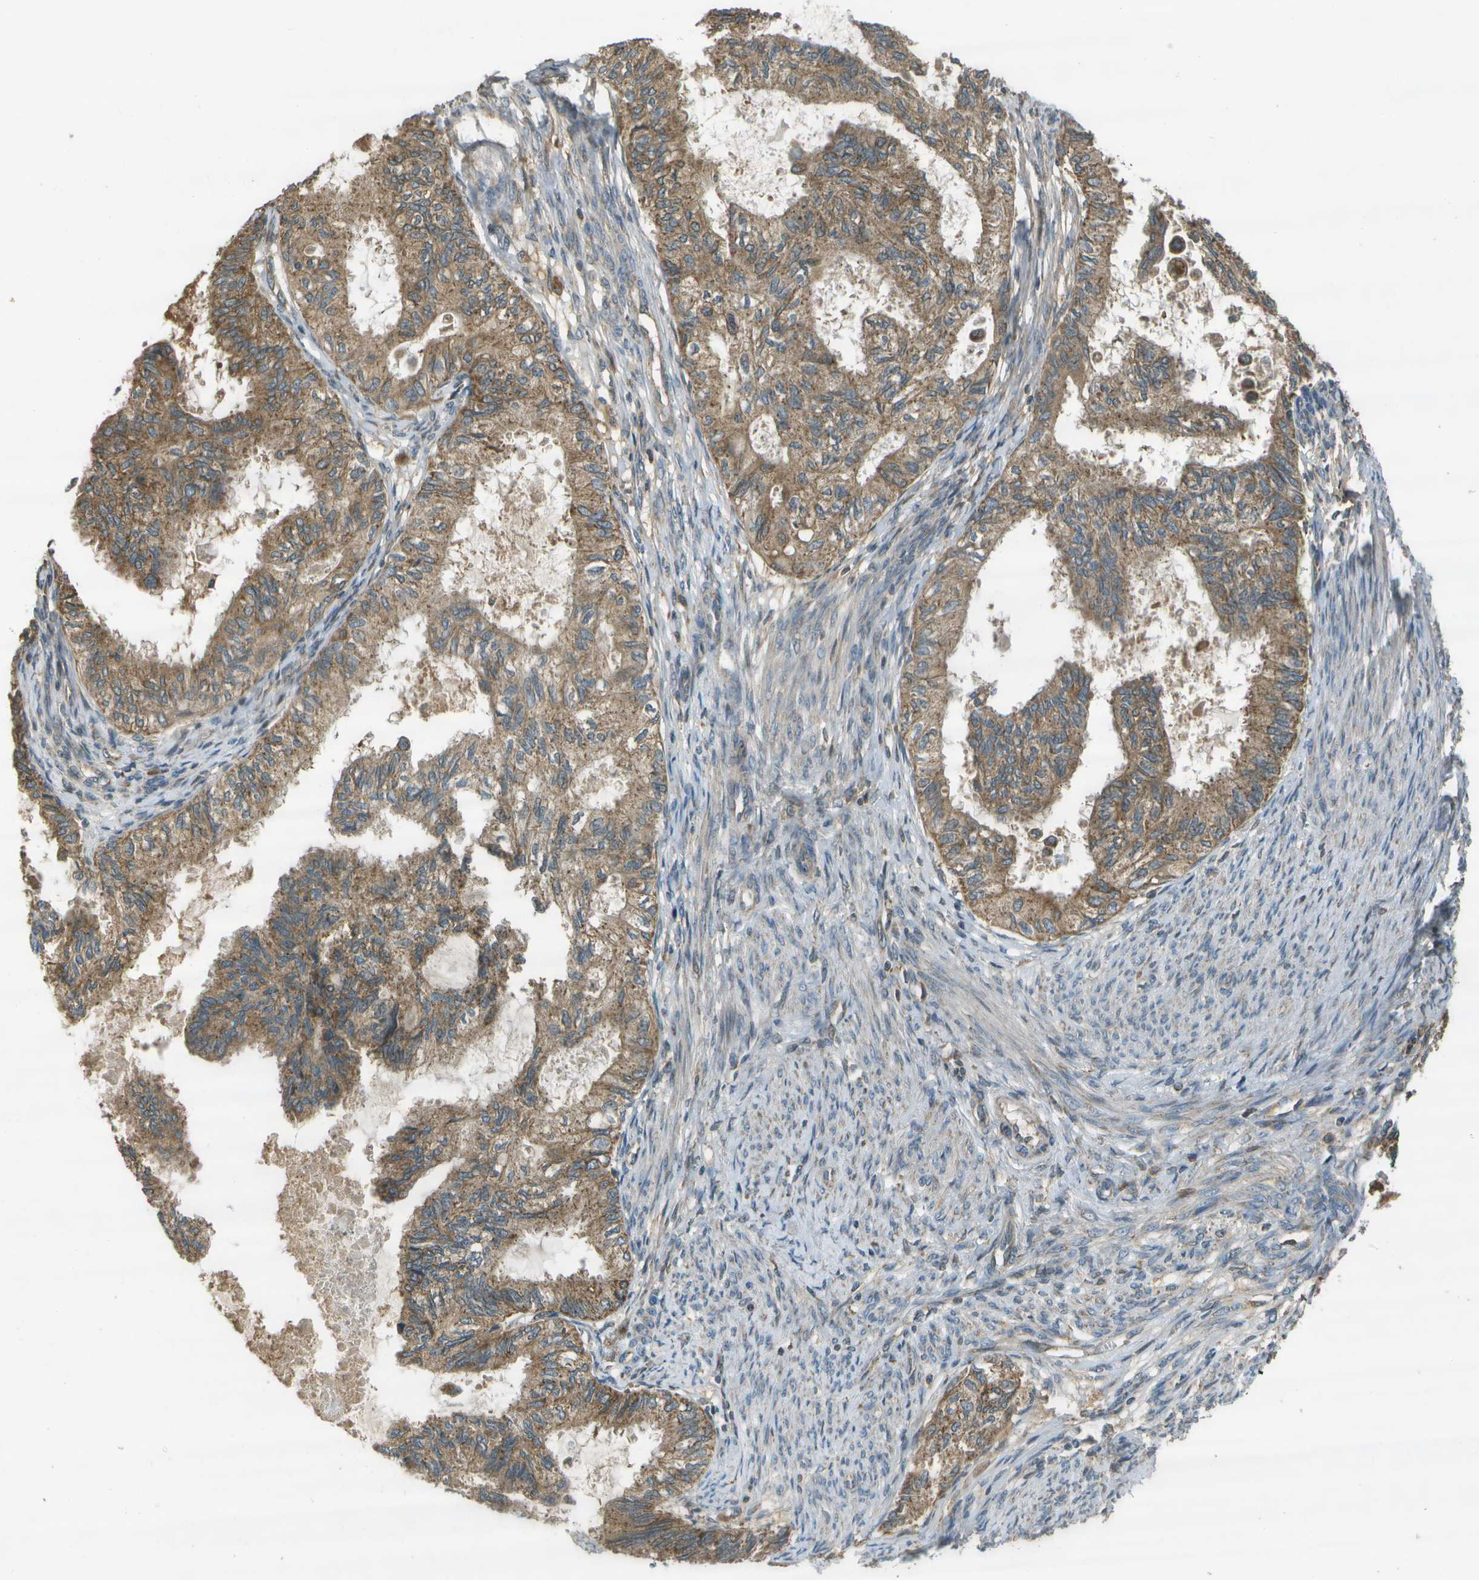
{"staining": {"intensity": "moderate", "quantity": ">75%", "location": "cytoplasmic/membranous"}, "tissue": "cervical cancer", "cell_type": "Tumor cells", "image_type": "cancer", "snomed": [{"axis": "morphology", "description": "Normal tissue, NOS"}, {"axis": "morphology", "description": "Adenocarcinoma, NOS"}, {"axis": "topography", "description": "Cervix"}, {"axis": "topography", "description": "Endometrium"}], "caption": "Cervical cancer (adenocarcinoma) was stained to show a protein in brown. There is medium levels of moderate cytoplasmic/membranous expression in about >75% of tumor cells. (DAB IHC with brightfield microscopy, high magnification).", "gene": "HFE", "patient": {"sex": "female", "age": 86}}